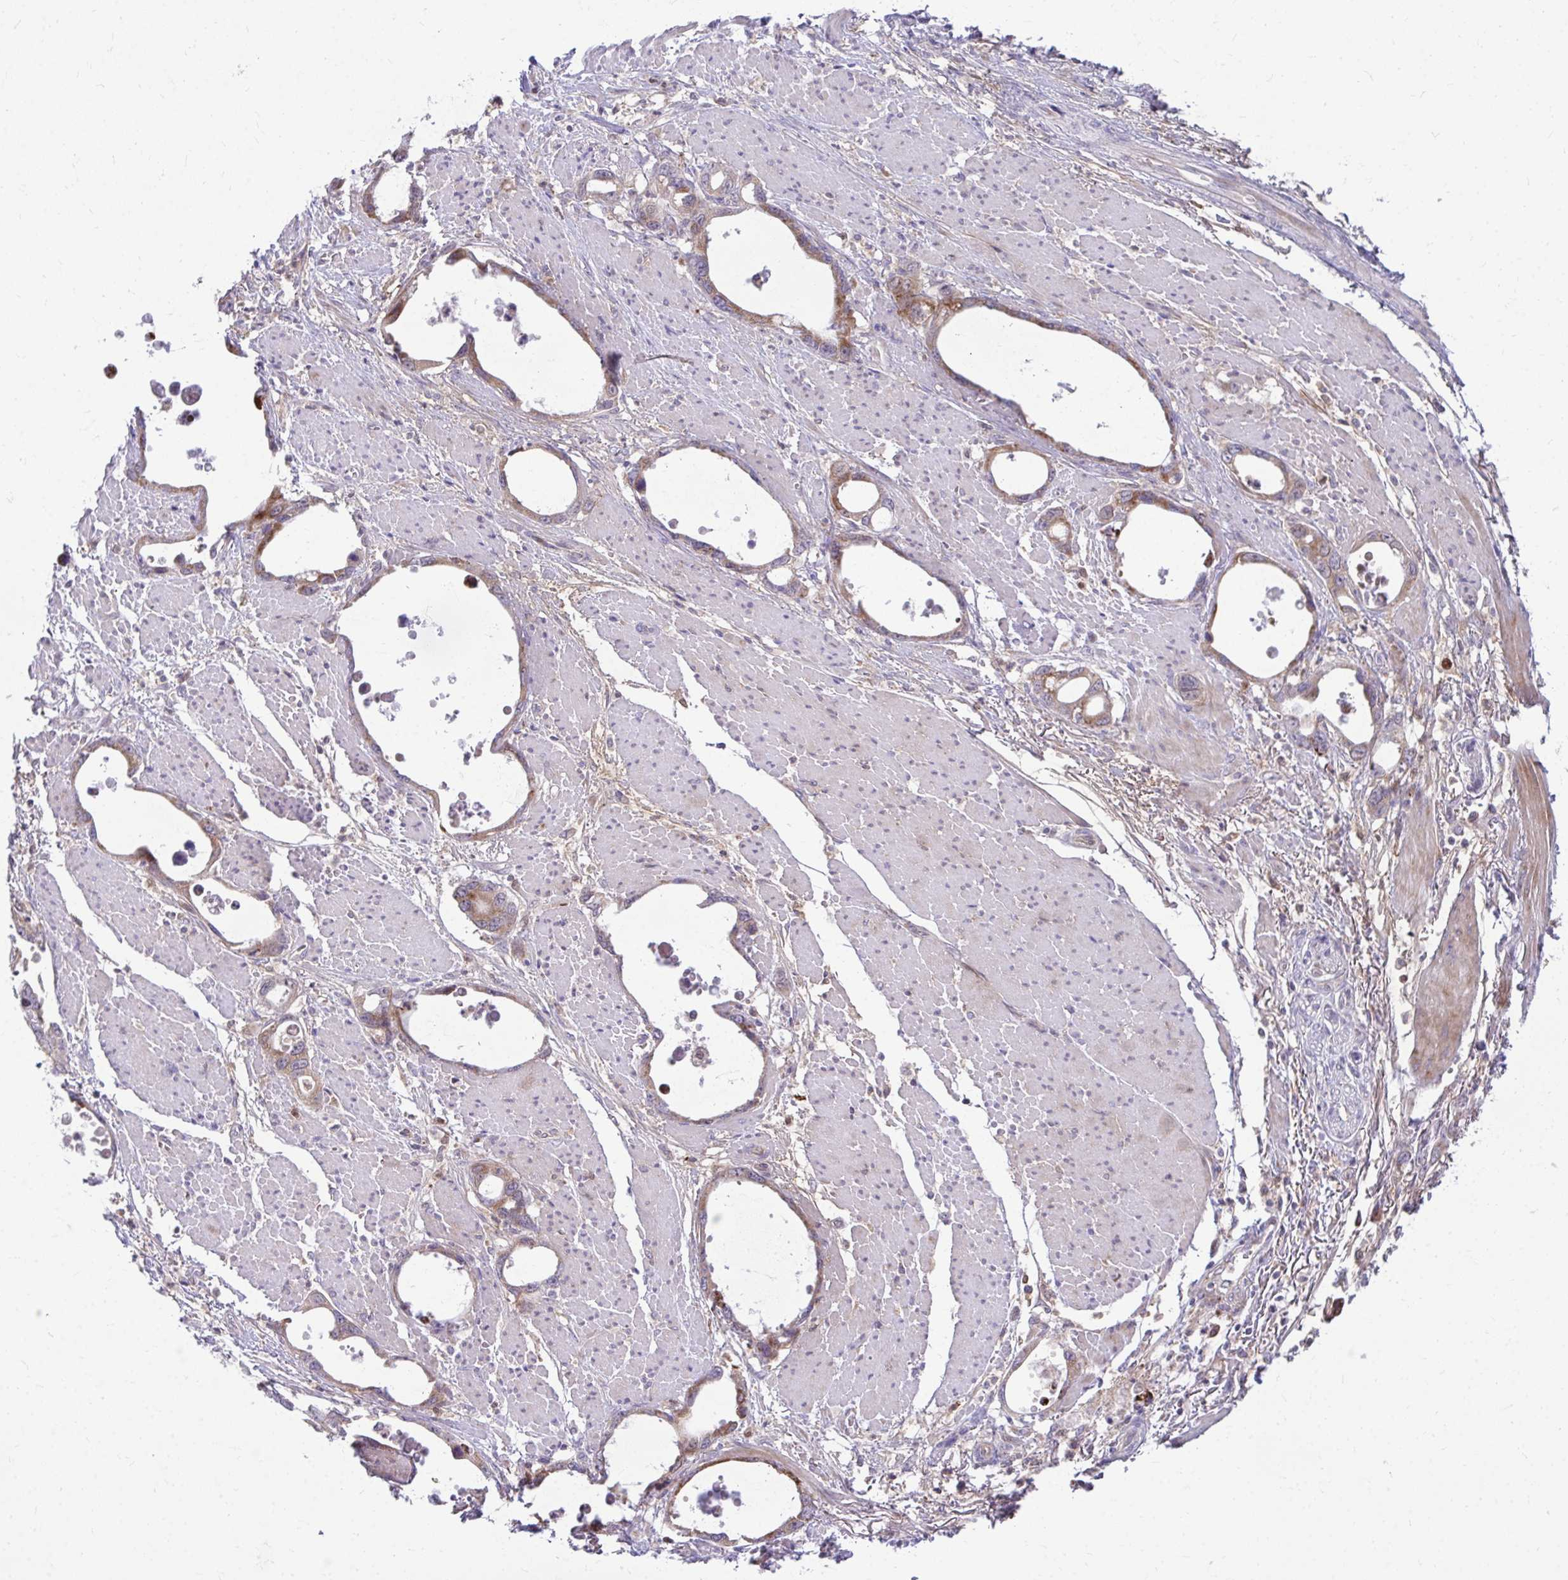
{"staining": {"intensity": "weak", "quantity": ">75%", "location": "cytoplasmic/membranous"}, "tissue": "stomach cancer", "cell_type": "Tumor cells", "image_type": "cancer", "snomed": [{"axis": "morphology", "description": "Adenocarcinoma, NOS"}, {"axis": "topography", "description": "Stomach, upper"}], "caption": "Tumor cells show low levels of weak cytoplasmic/membranous staining in about >75% of cells in adenocarcinoma (stomach). The protein of interest is stained brown, and the nuclei are stained in blue (DAB IHC with brightfield microscopy, high magnification).", "gene": "C16orf54", "patient": {"sex": "male", "age": 74}}